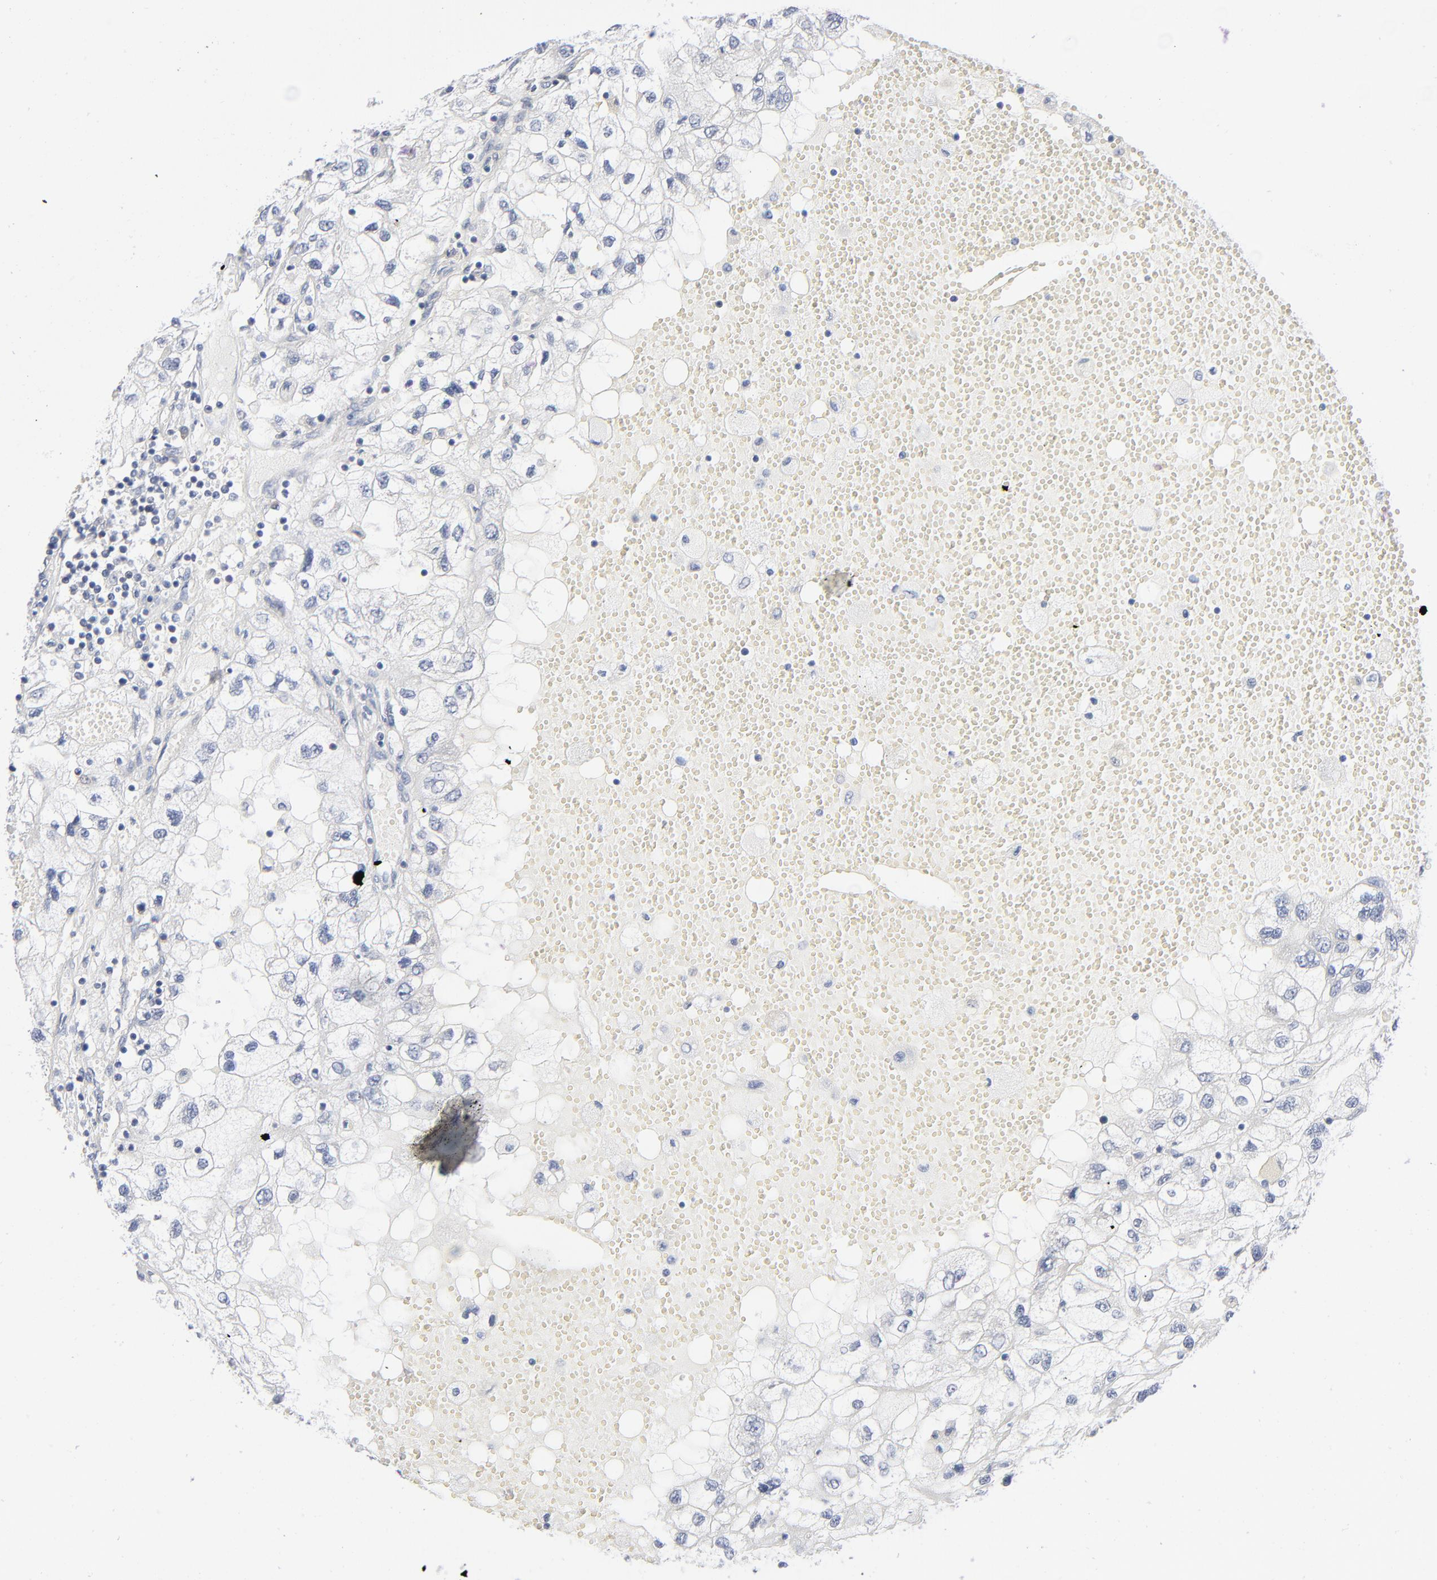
{"staining": {"intensity": "negative", "quantity": "none", "location": "none"}, "tissue": "renal cancer", "cell_type": "Tumor cells", "image_type": "cancer", "snomed": [{"axis": "morphology", "description": "Normal tissue, NOS"}, {"axis": "morphology", "description": "Adenocarcinoma, NOS"}, {"axis": "topography", "description": "Kidney"}], "caption": "The micrograph displays no staining of tumor cells in renal adenocarcinoma.", "gene": "RPS6KB1", "patient": {"sex": "male", "age": 71}}